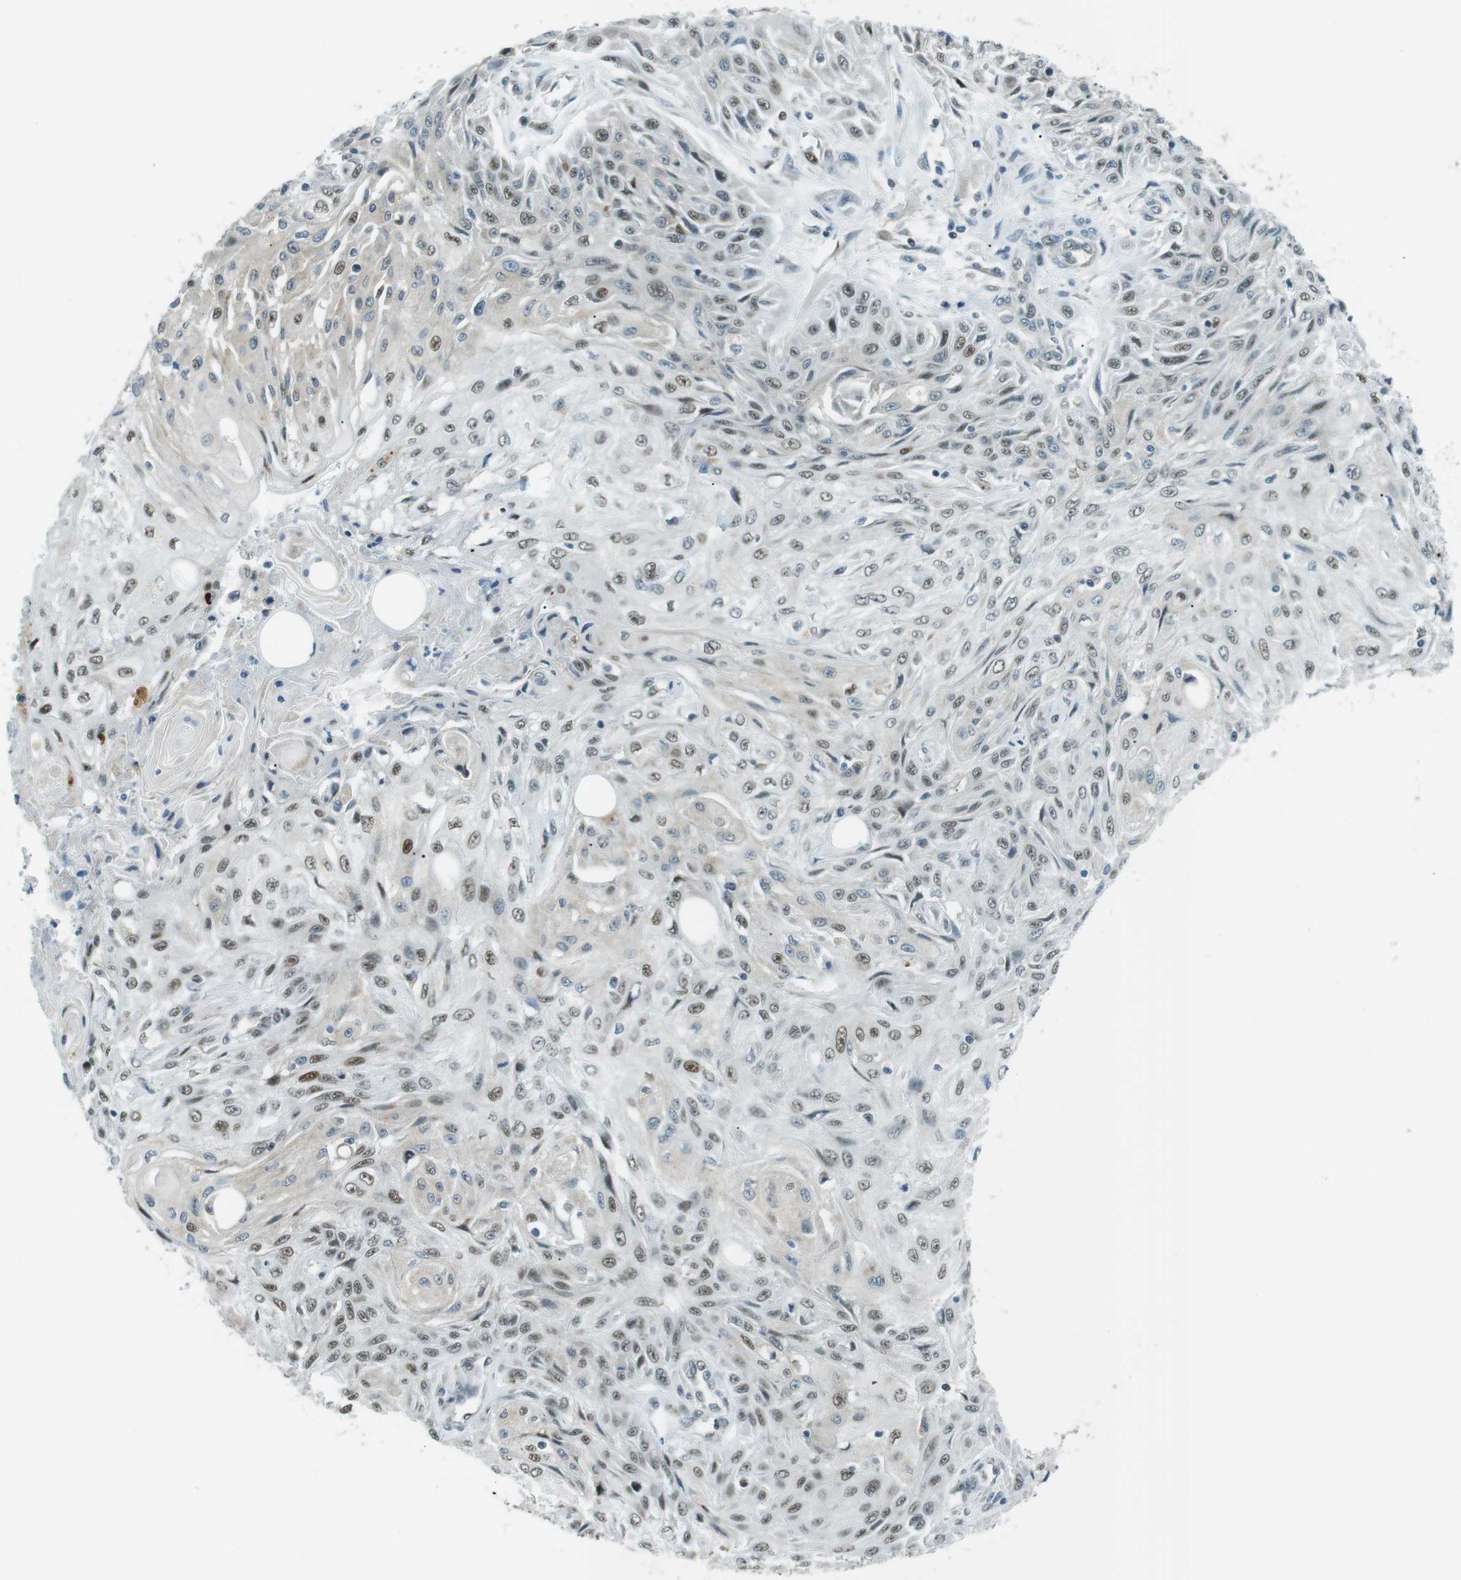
{"staining": {"intensity": "moderate", "quantity": "25%-75%", "location": "nuclear"}, "tissue": "skin cancer", "cell_type": "Tumor cells", "image_type": "cancer", "snomed": [{"axis": "morphology", "description": "Squamous cell carcinoma, NOS"}, {"axis": "topography", "description": "Skin"}], "caption": "Protein positivity by immunohistochemistry demonstrates moderate nuclear positivity in about 25%-75% of tumor cells in skin squamous cell carcinoma.", "gene": "PJA1", "patient": {"sex": "male", "age": 75}}